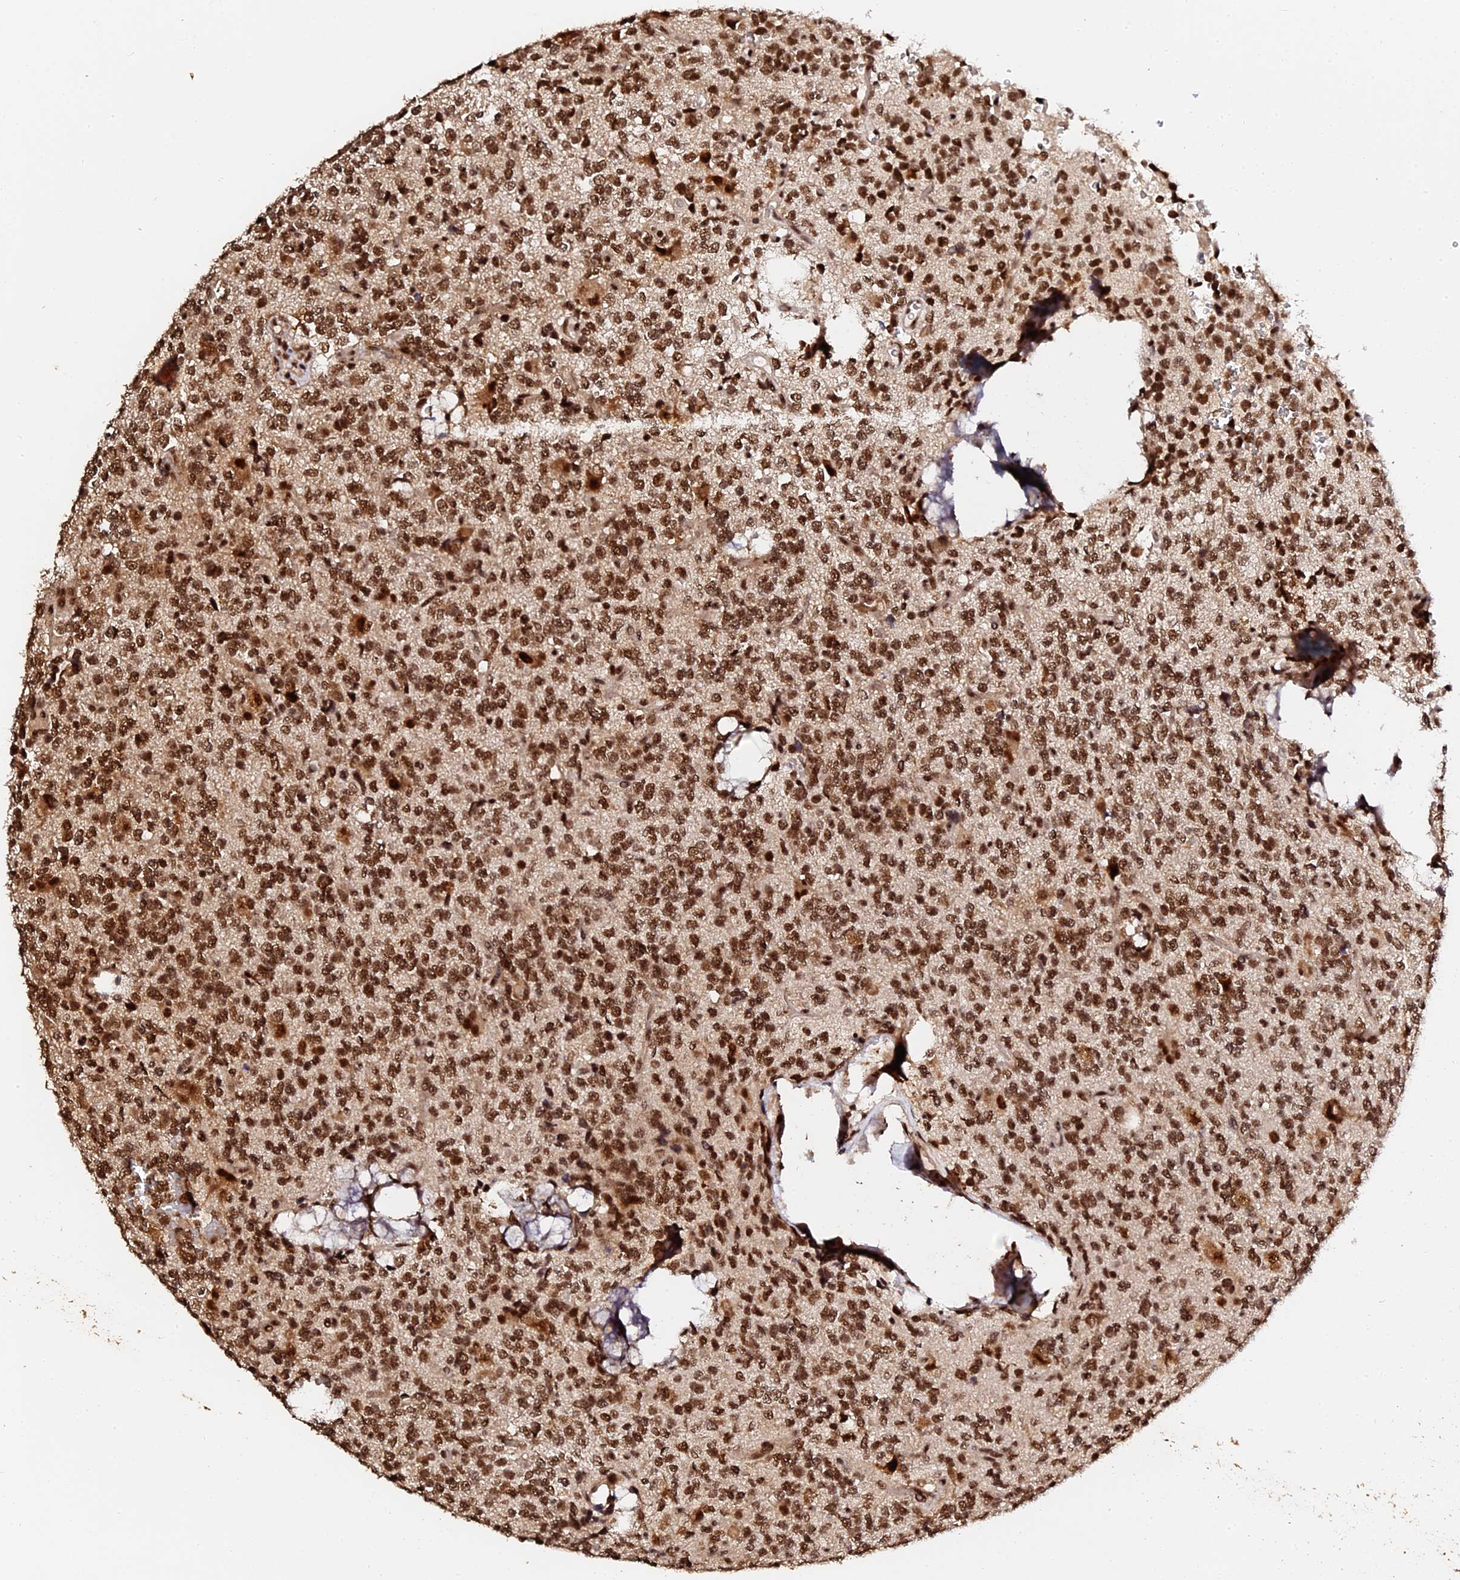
{"staining": {"intensity": "strong", "quantity": ">75%", "location": "nuclear"}, "tissue": "glioma", "cell_type": "Tumor cells", "image_type": "cancer", "snomed": [{"axis": "morphology", "description": "Glioma, malignant, High grade"}, {"axis": "topography", "description": "Brain"}], "caption": "This is a photomicrograph of immunohistochemistry (IHC) staining of malignant high-grade glioma, which shows strong positivity in the nuclear of tumor cells.", "gene": "MCRS1", "patient": {"sex": "female", "age": 62}}